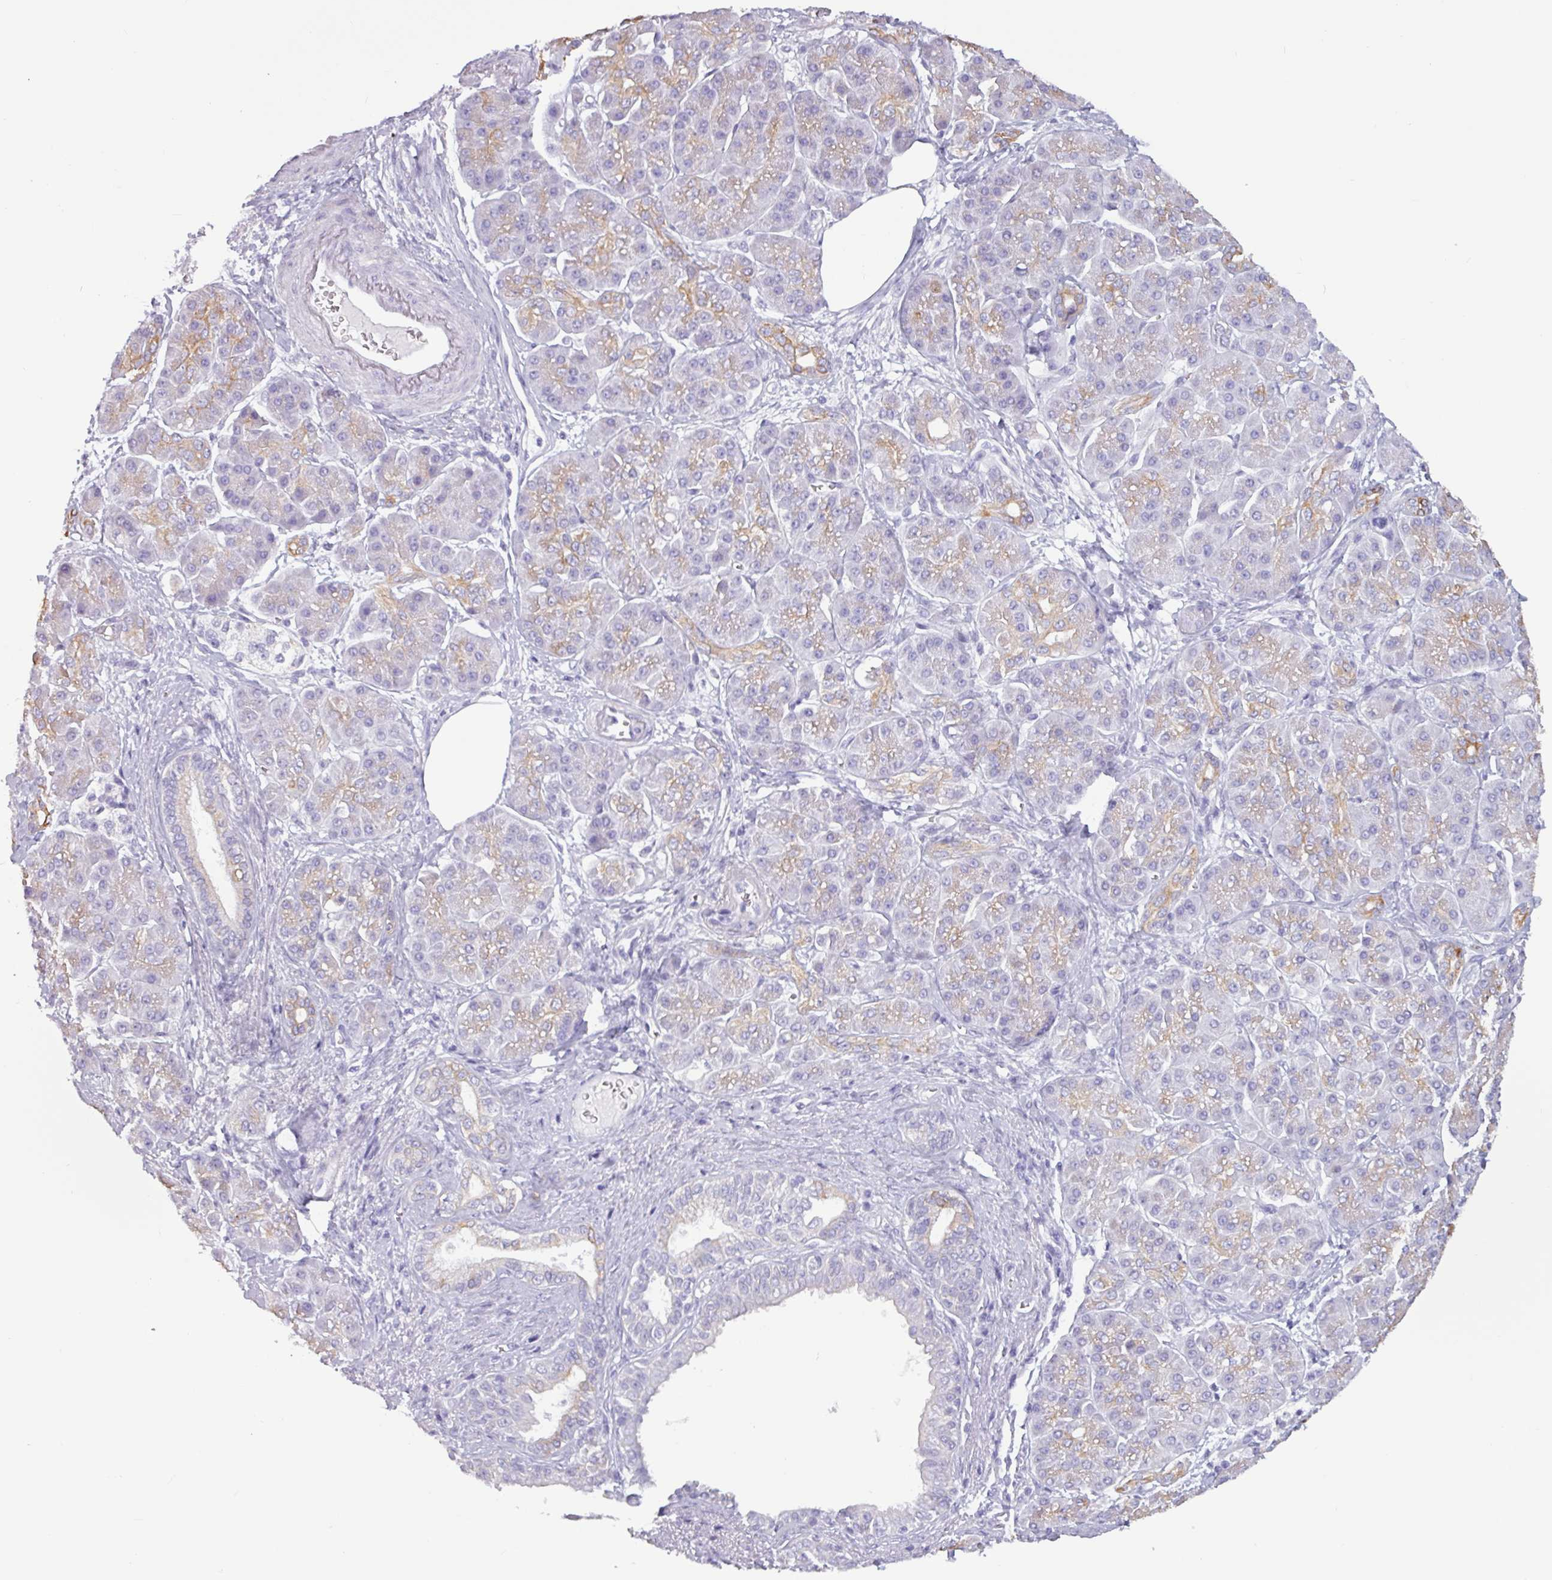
{"staining": {"intensity": "weak", "quantity": "<25%", "location": "cytoplasmic/membranous"}, "tissue": "pancreatic cancer", "cell_type": "Tumor cells", "image_type": "cancer", "snomed": [{"axis": "morphology", "description": "Adenocarcinoma, NOS"}, {"axis": "topography", "description": "Pancreas"}], "caption": "The photomicrograph reveals no staining of tumor cells in pancreatic cancer (adenocarcinoma). (Immunohistochemistry, brightfield microscopy, high magnification).", "gene": "CAMK1", "patient": {"sex": "female", "age": 73}}